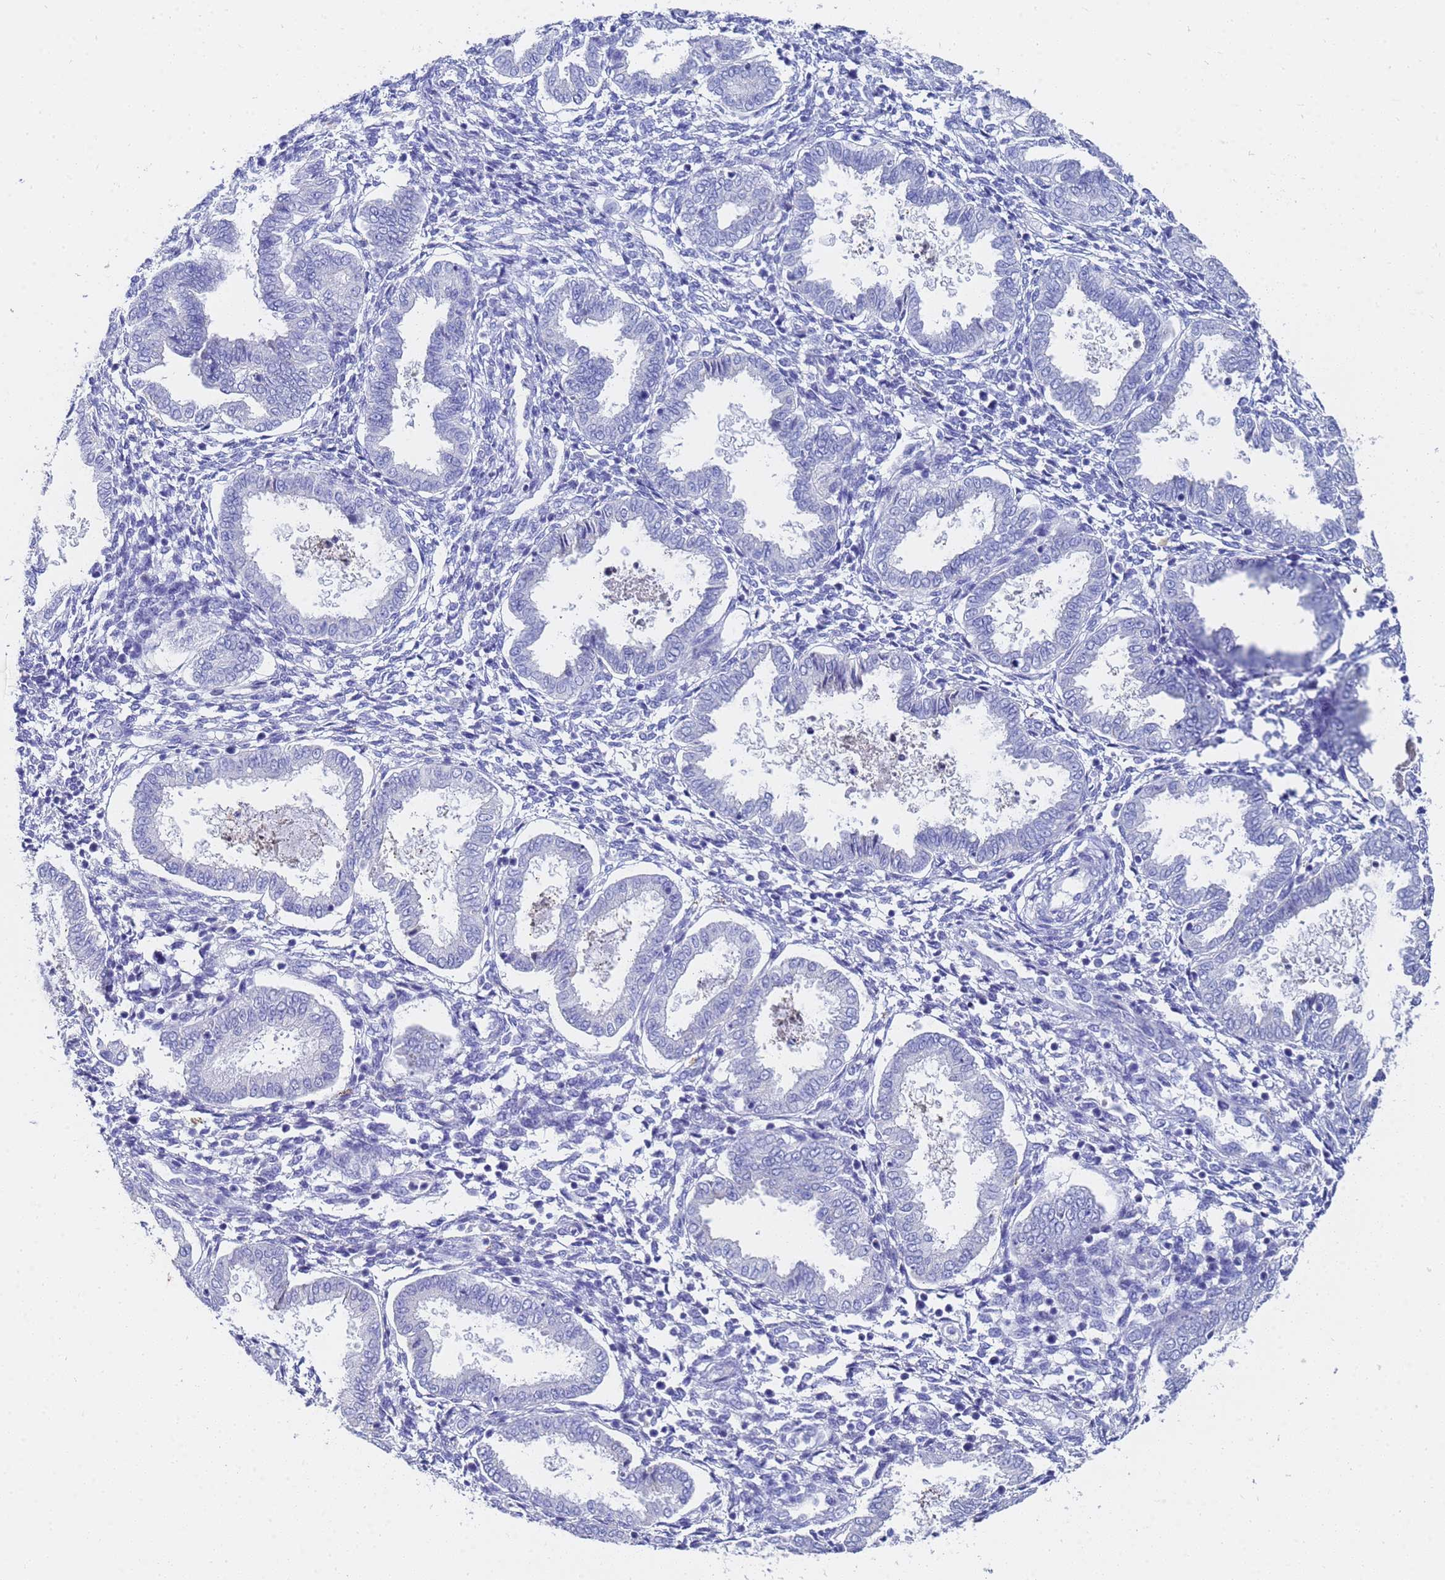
{"staining": {"intensity": "negative", "quantity": "none", "location": "none"}, "tissue": "endometrium", "cell_type": "Cells in endometrial stroma", "image_type": "normal", "snomed": [{"axis": "morphology", "description": "Normal tissue, NOS"}, {"axis": "topography", "description": "Endometrium"}], "caption": "DAB immunohistochemical staining of benign human endometrium exhibits no significant staining in cells in endometrial stroma. Brightfield microscopy of immunohistochemistry stained with DAB (brown) and hematoxylin (blue), captured at high magnification.", "gene": "C2orf72", "patient": {"sex": "female", "age": 33}}